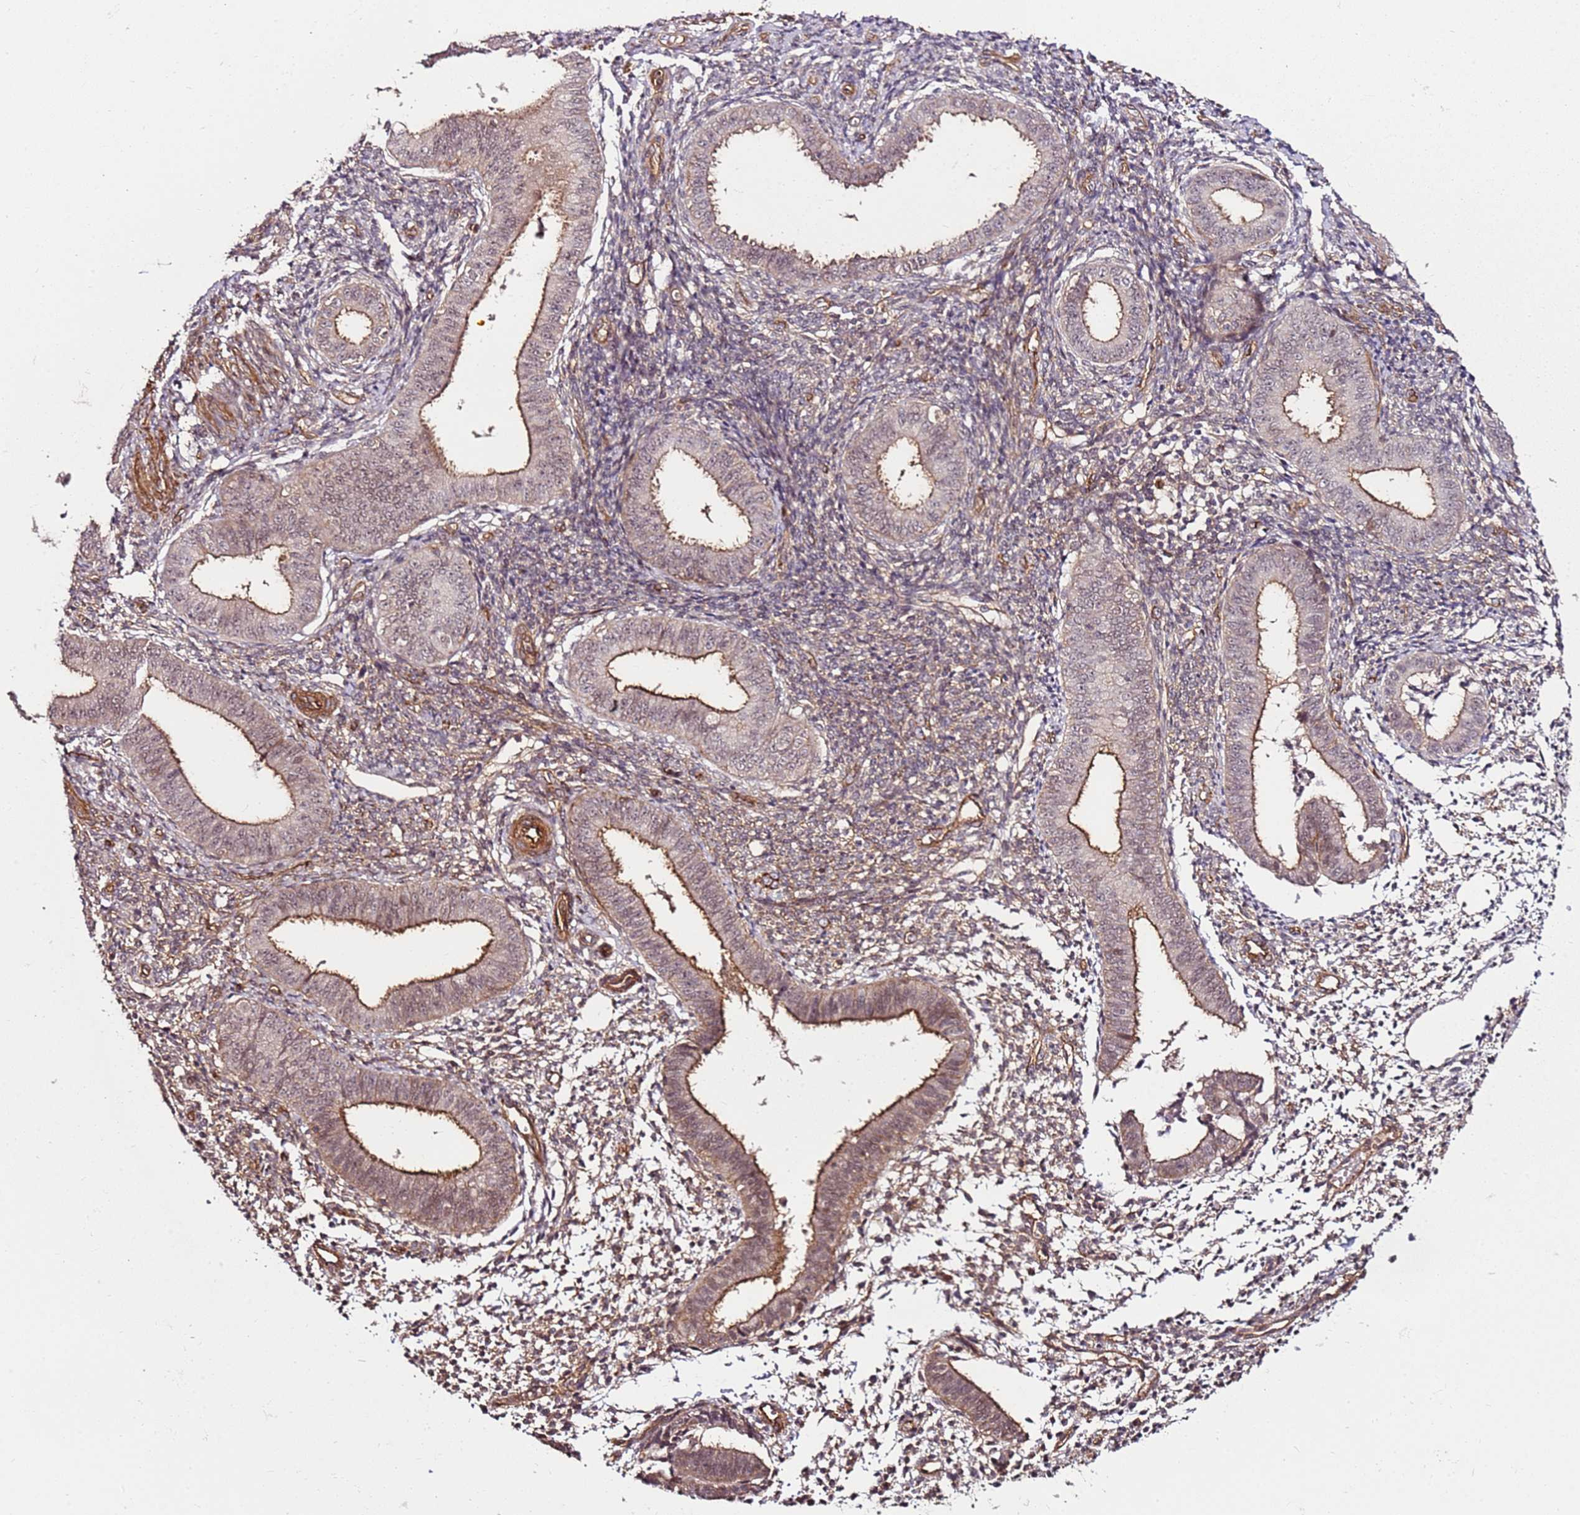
{"staining": {"intensity": "moderate", "quantity": ">75%", "location": "cytoplasmic/membranous"}, "tissue": "endometrium", "cell_type": "Cells in endometrial stroma", "image_type": "normal", "snomed": [{"axis": "morphology", "description": "Normal tissue, NOS"}, {"axis": "topography", "description": "Uterus"}, {"axis": "topography", "description": "Endometrium"}], "caption": "There is medium levels of moderate cytoplasmic/membranous expression in cells in endometrial stroma of unremarkable endometrium, as demonstrated by immunohistochemical staining (brown color).", "gene": "CCNYL1", "patient": {"sex": "female", "age": 48}}